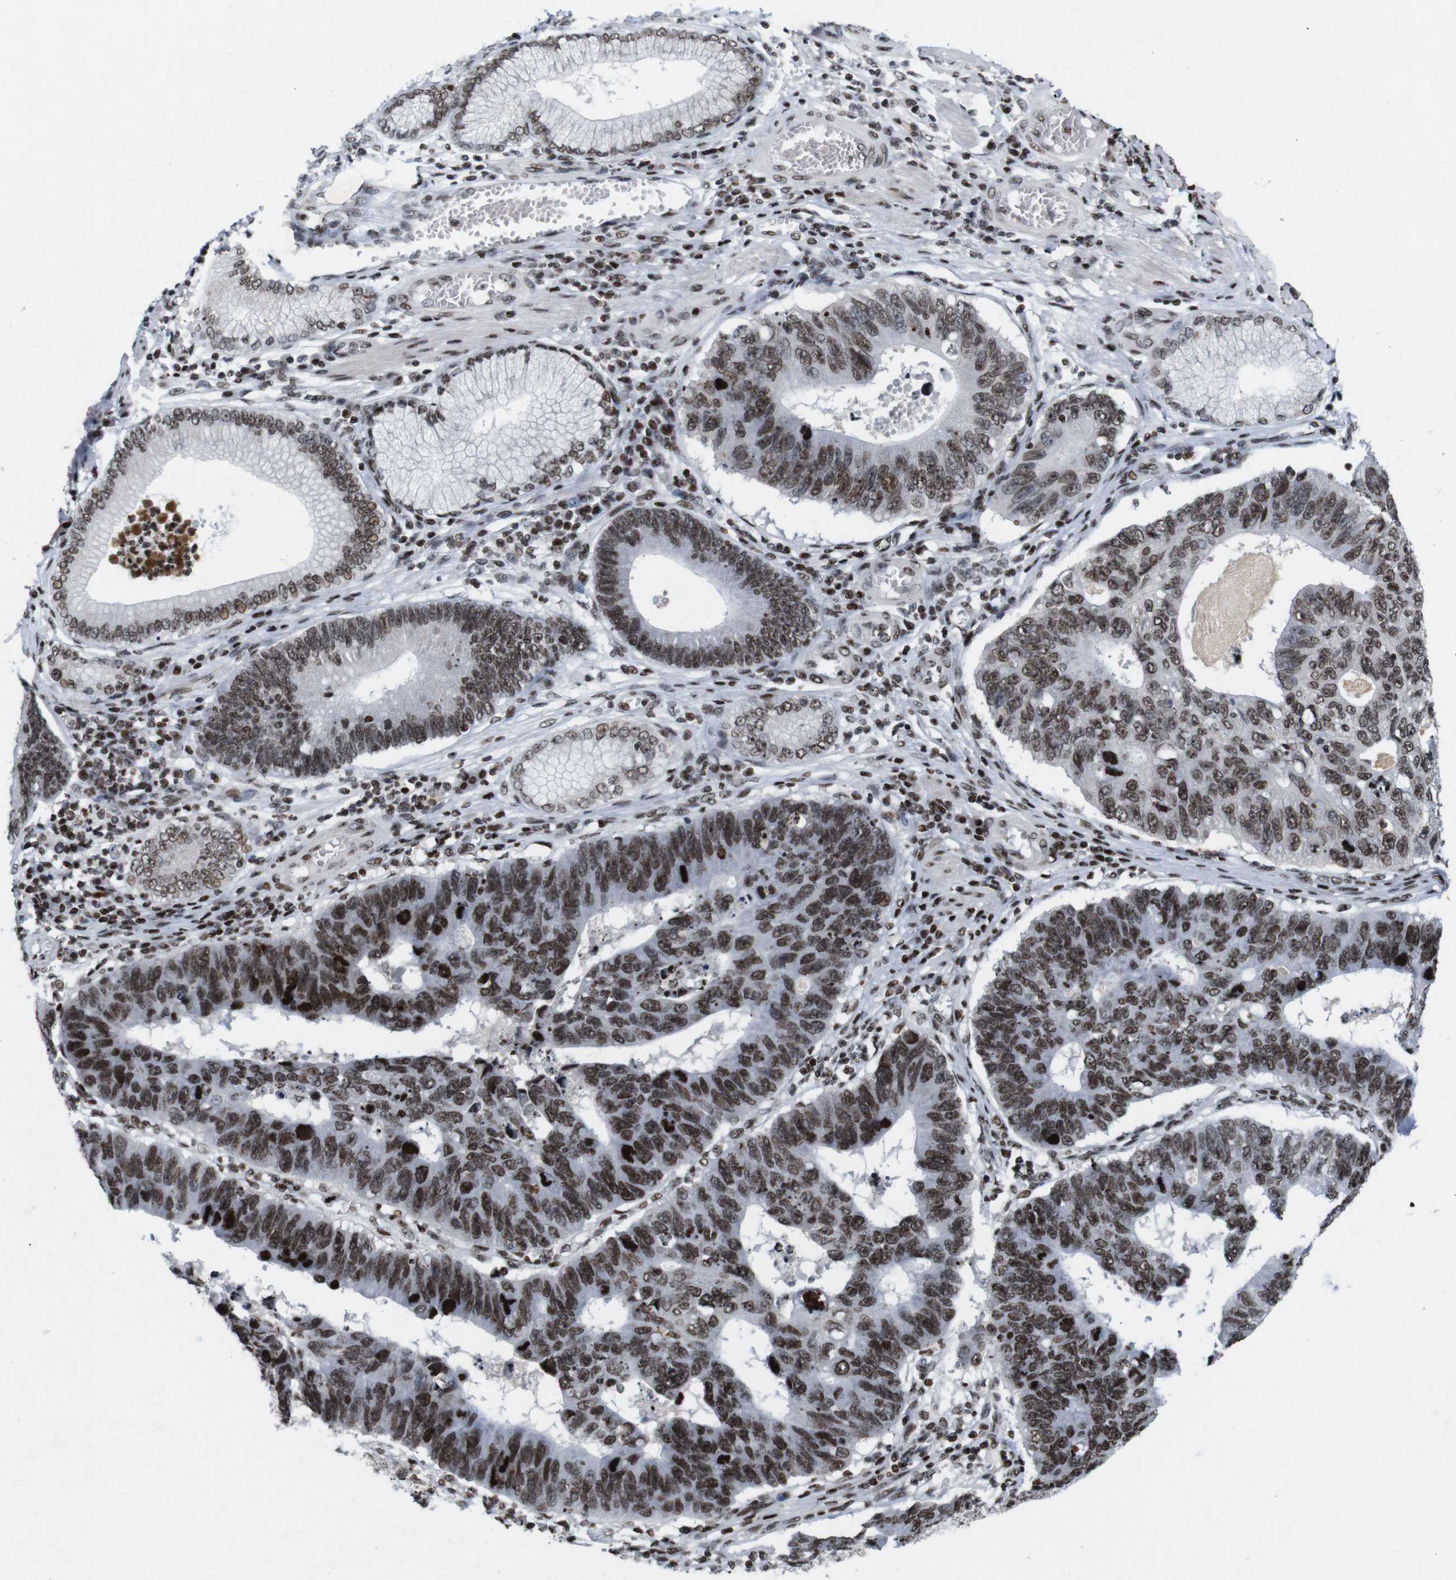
{"staining": {"intensity": "moderate", "quantity": ">75%", "location": "nuclear"}, "tissue": "stomach cancer", "cell_type": "Tumor cells", "image_type": "cancer", "snomed": [{"axis": "morphology", "description": "Adenocarcinoma, NOS"}, {"axis": "topography", "description": "Stomach"}], "caption": "Immunohistochemistry (DAB) staining of human stomach cancer (adenocarcinoma) demonstrates moderate nuclear protein staining in about >75% of tumor cells.", "gene": "MAGEH1", "patient": {"sex": "male", "age": 59}}